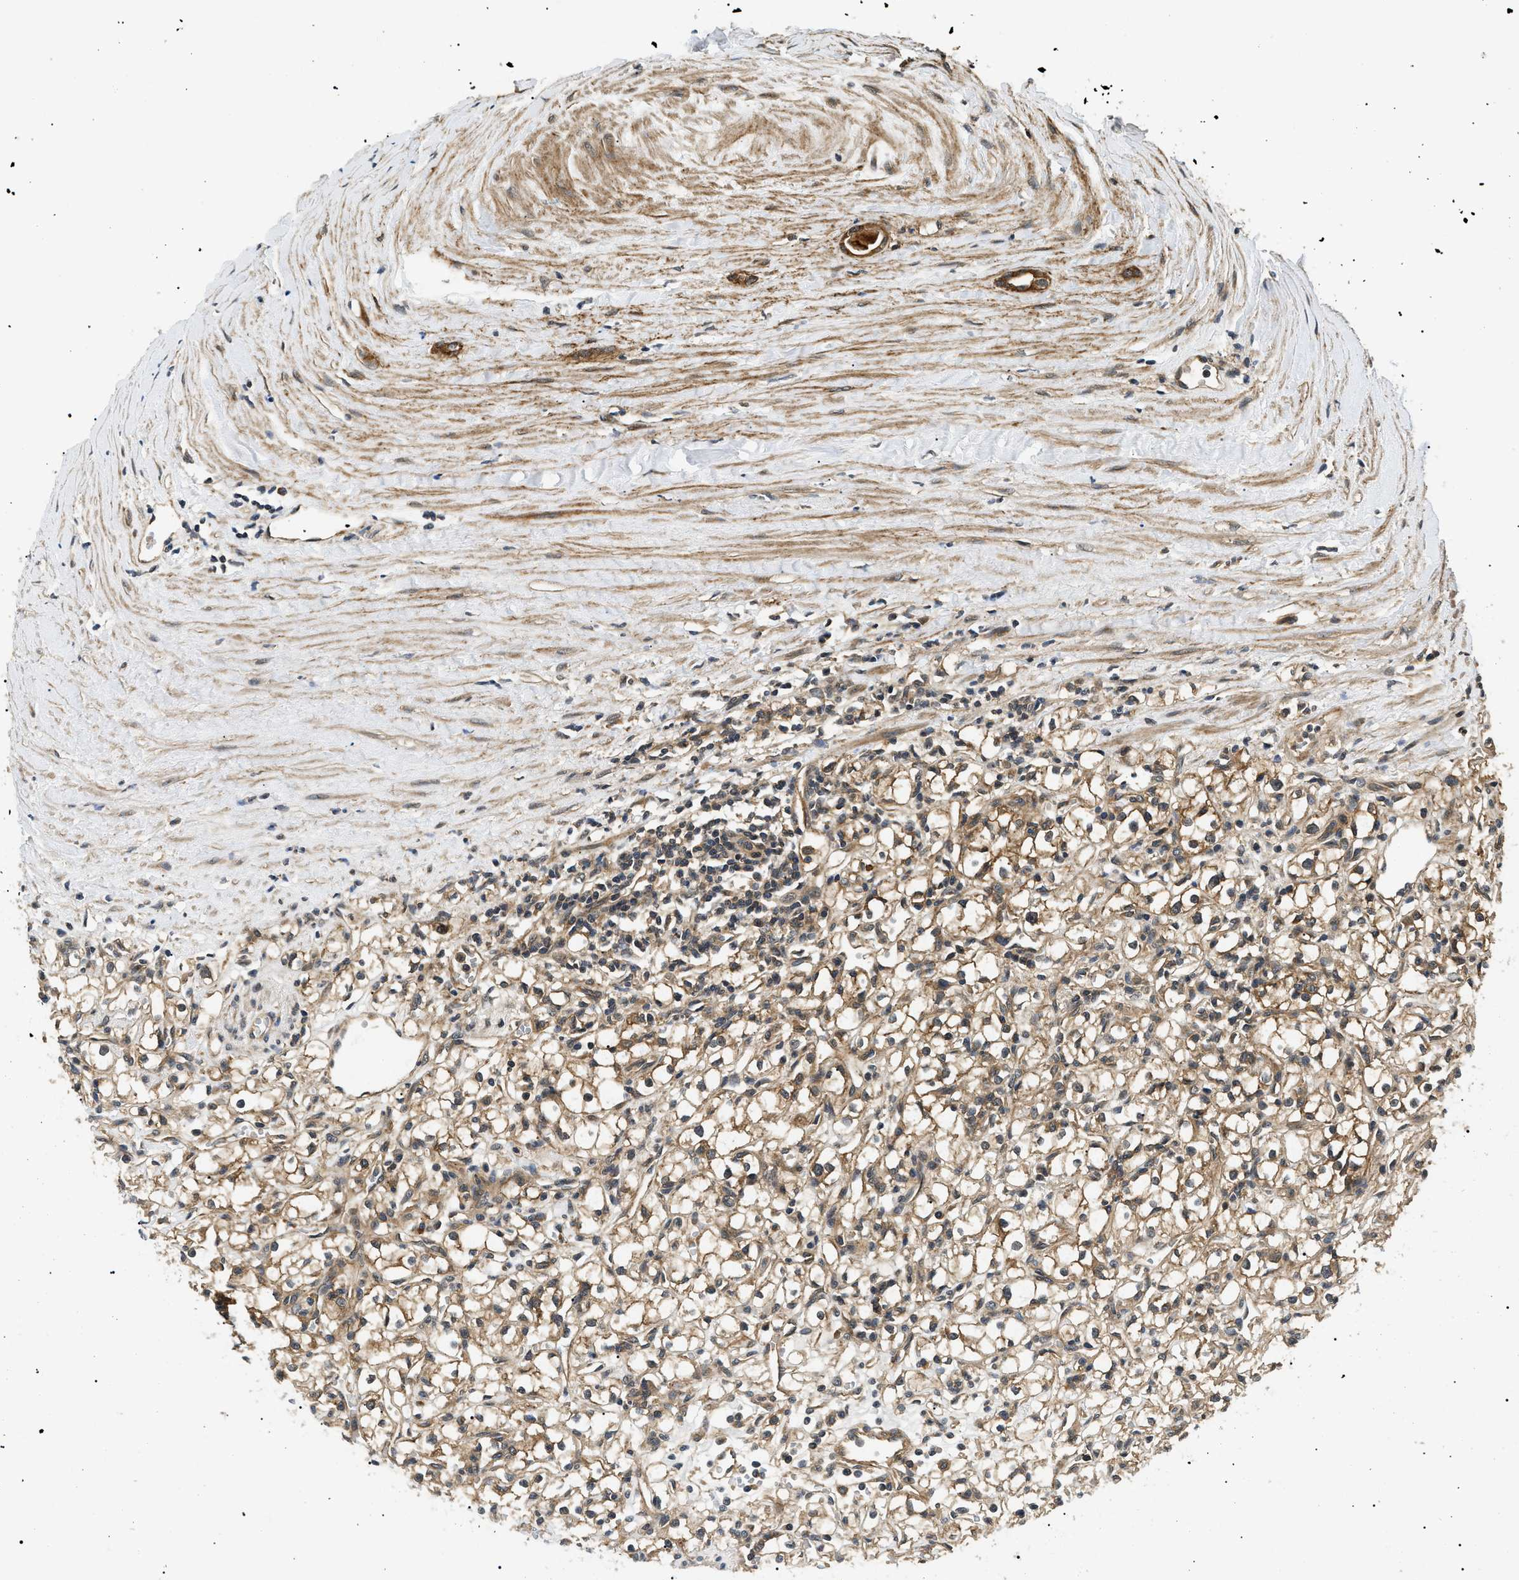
{"staining": {"intensity": "moderate", "quantity": ">75%", "location": "cytoplasmic/membranous"}, "tissue": "renal cancer", "cell_type": "Tumor cells", "image_type": "cancer", "snomed": [{"axis": "morphology", "description": "Adenocarcinoma, NOS"}, {"axis": "topography", "description": "Kidney"}], "caption": "A medium amount of moderate cytoplasmic/membranous expression is seen in approximately >75% of tumor cells in renal cancer tissue.", "gene": "ATP6AP1", "patient": {"sex": "male", "age": 56}}